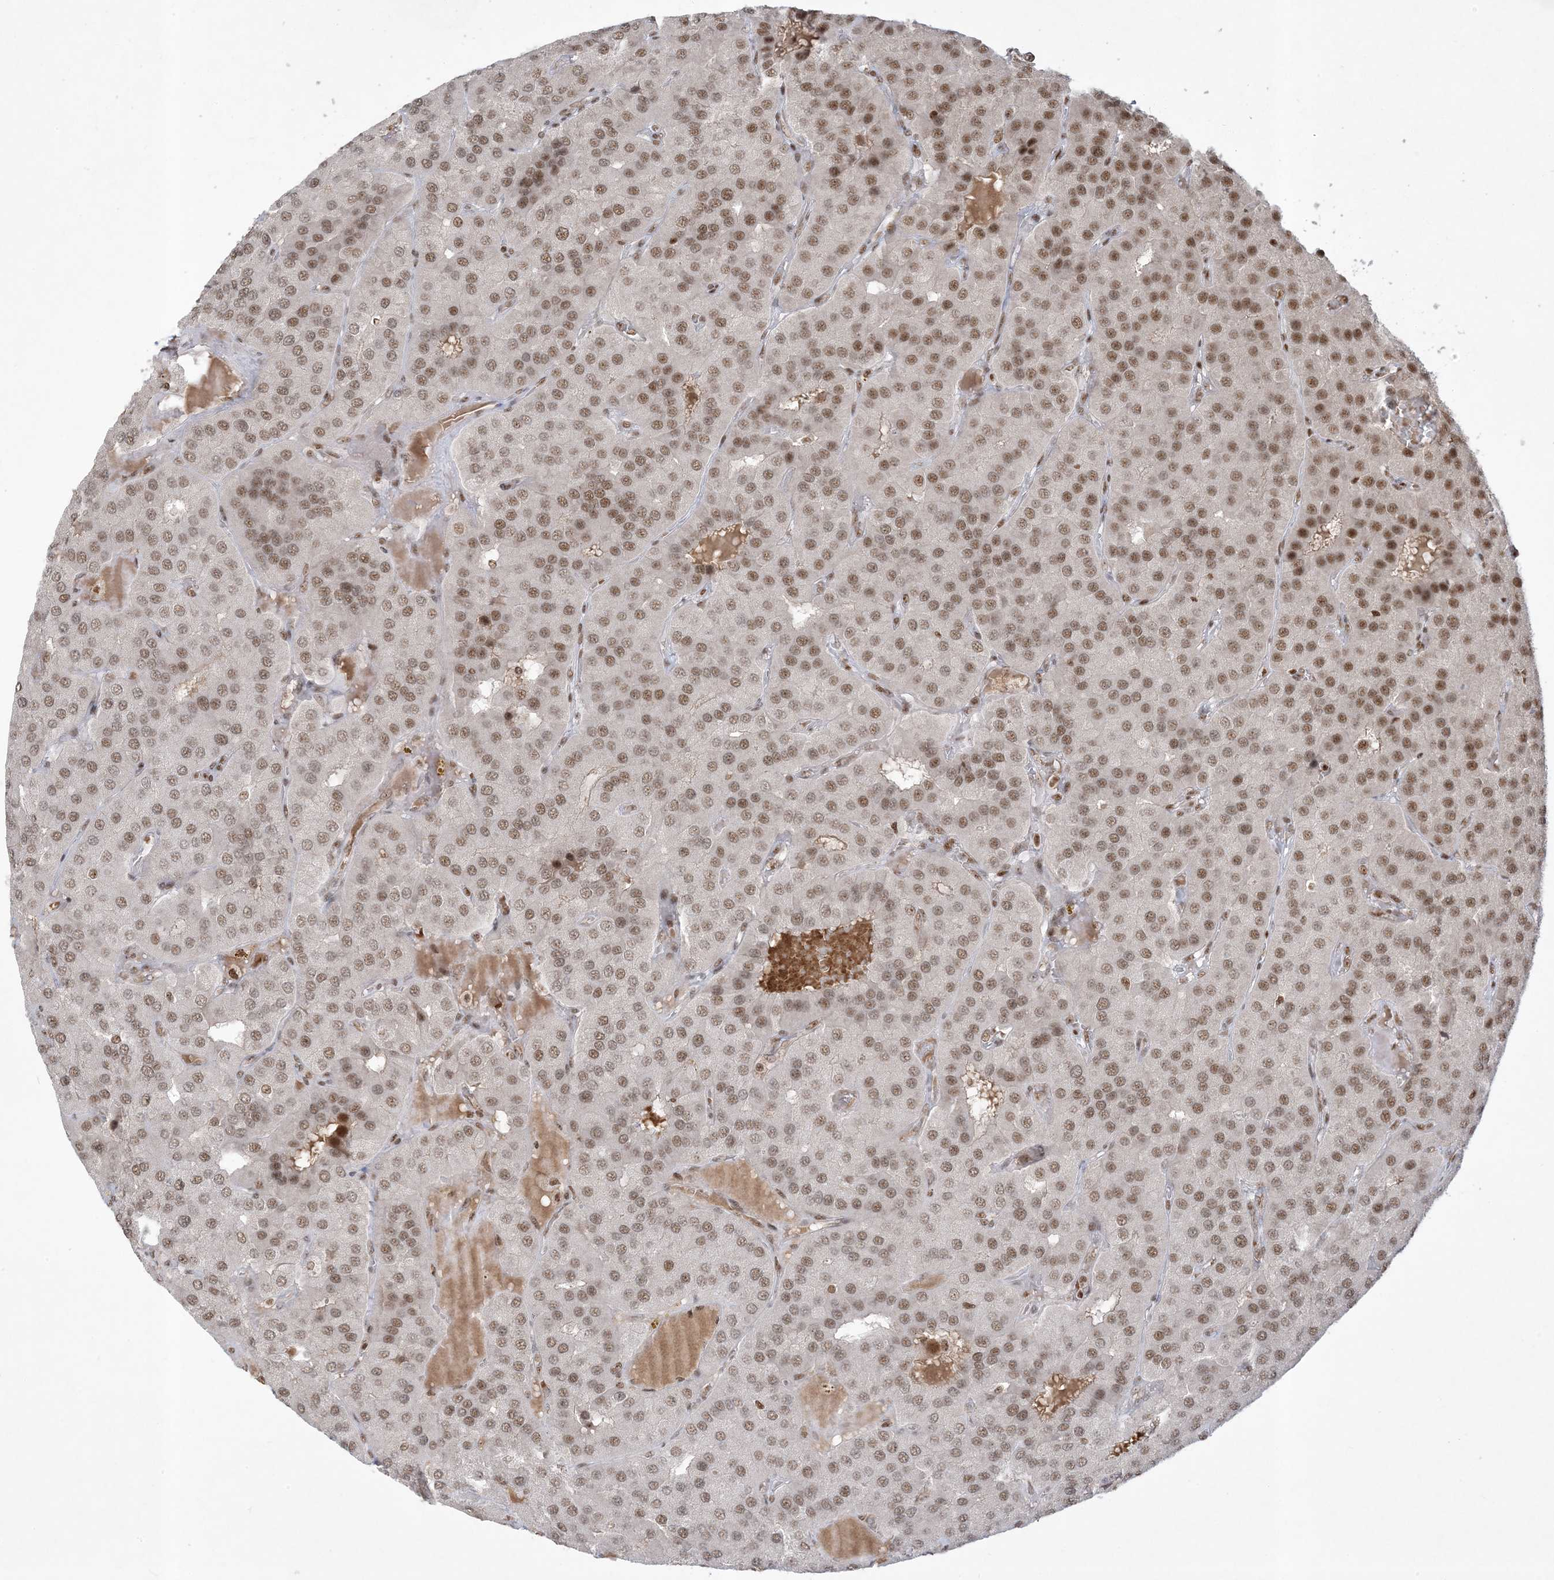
{"staining": {"intensity": "moderate", "quantity": ">75%", "location": "nuclear"}, "tissue": "parathyroid gland", "cell_type": "Glandular cells", "image_type": "normal", "snomed": [{"axis": "morphology", "description": "Normal tissue, NOS"}, {"axis": "morphology", "description": "Adenoma, NOS"}, {"axis": "topography", "description": "Parathyroid gland"}], "caption": "Immunohistochemistry staining of benign parathyroid gland, which displays medium levels of moderate nuclear staining in about >75% of glandular cells indicating moderate nuclear protein staining. The staining was performed using DAB (brown) for protein detection and nuclei were counterstained in hematoxylin (blue).", "gene": "PPIL2", "patient": {"sex": "female", "age": 86}}